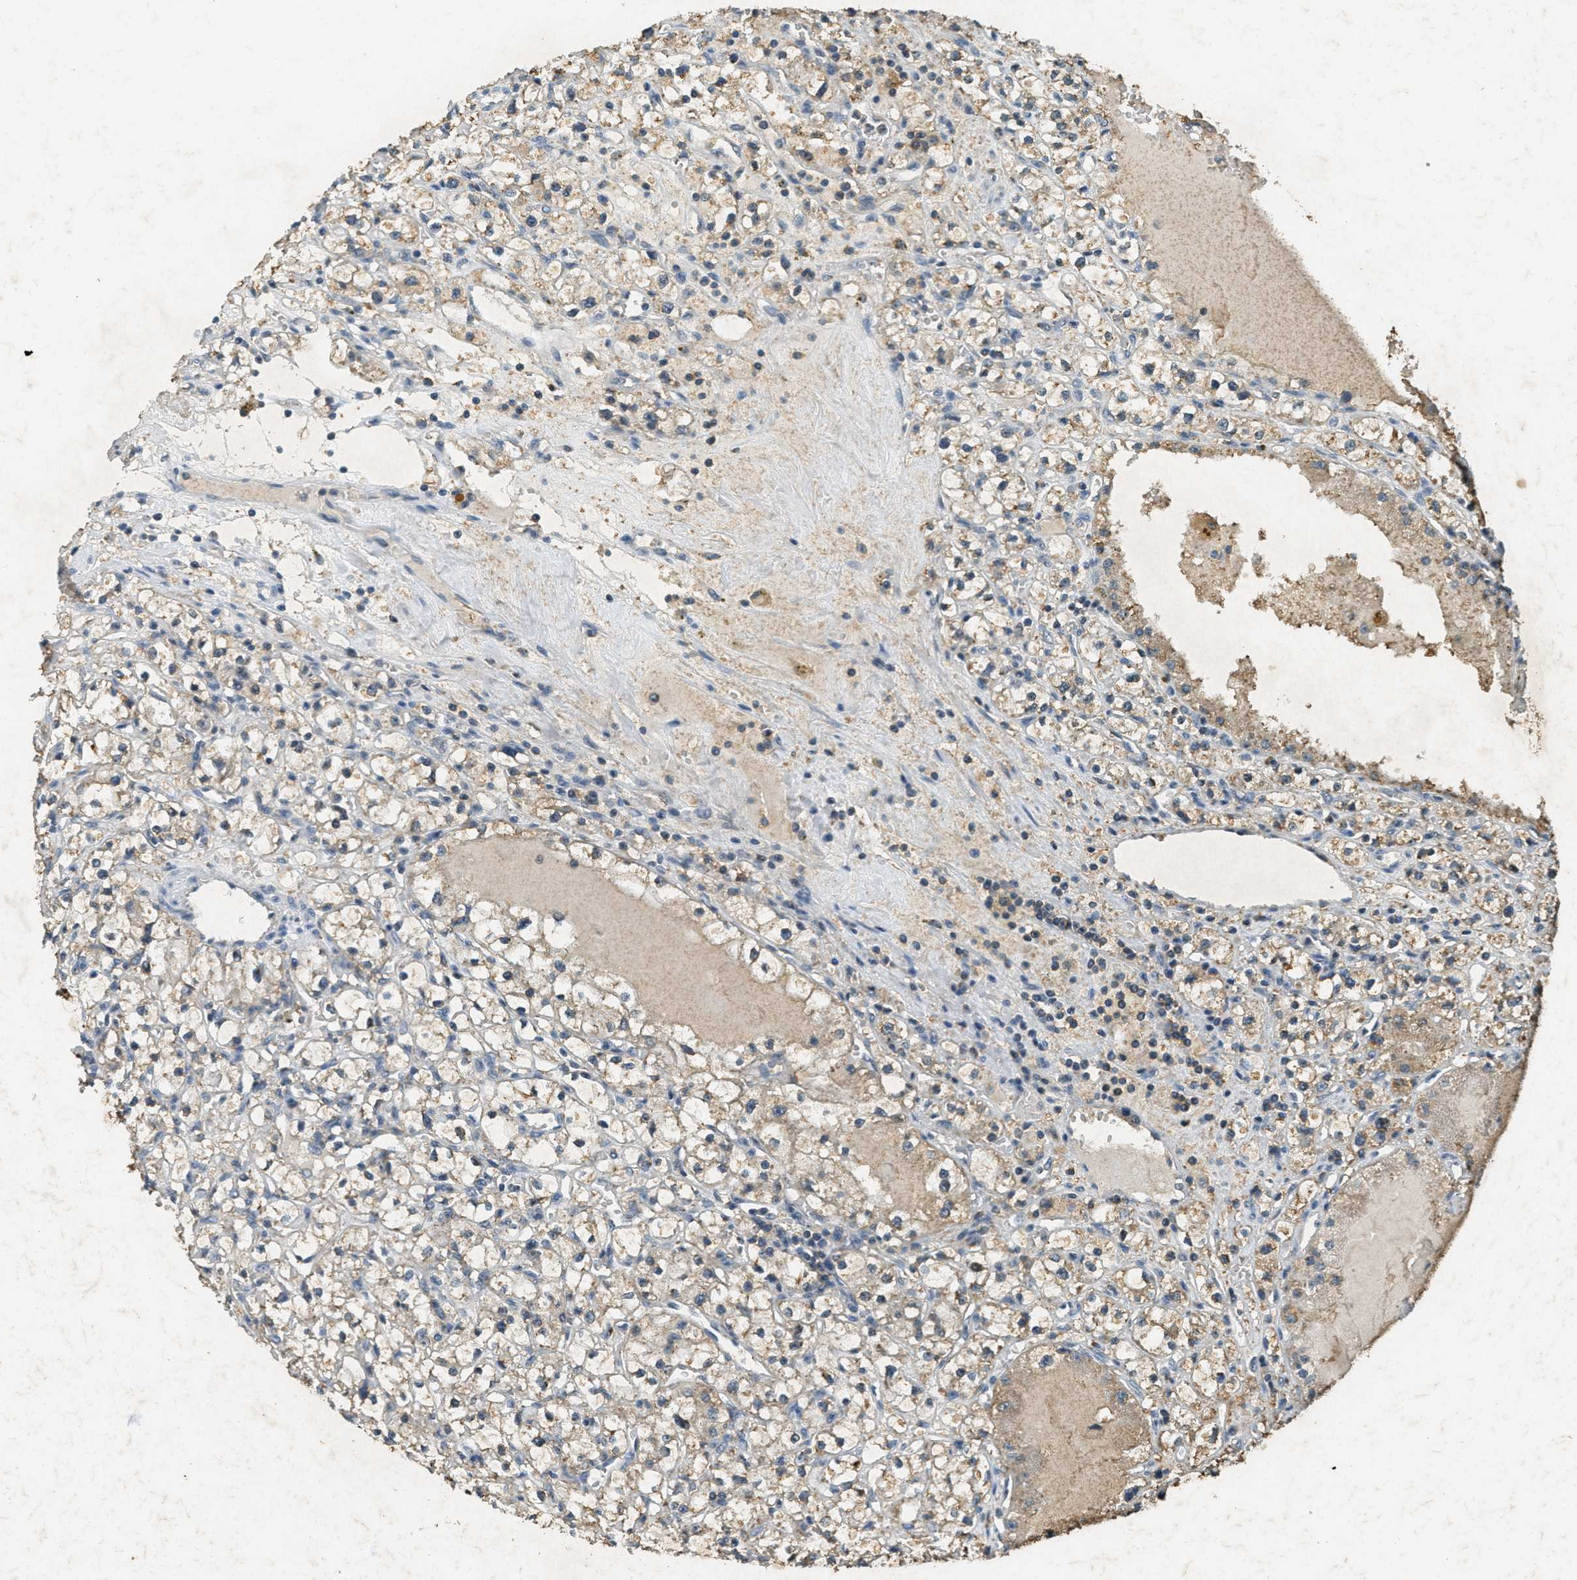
{"staining": {"intensity": "weak", "quantity": "<25%", "location": "cytoplasmic/membranous"}, "tissue": "renal cancer", "cell_type": "Tumor cells", "image_type": "cancer", "snomed": [{"axis": "morphology", "description": "Adenocarcinoma, NOS"}, {"axis": "topography", "description": "Kidney"}], "caption": "Immunohistochemistry micrograph of human renal cancer stained for a protein (brown), which exhibits no staining in tumor cells.", "gene": "TCF20", "patient": {"sex": "male", "age": 56}}